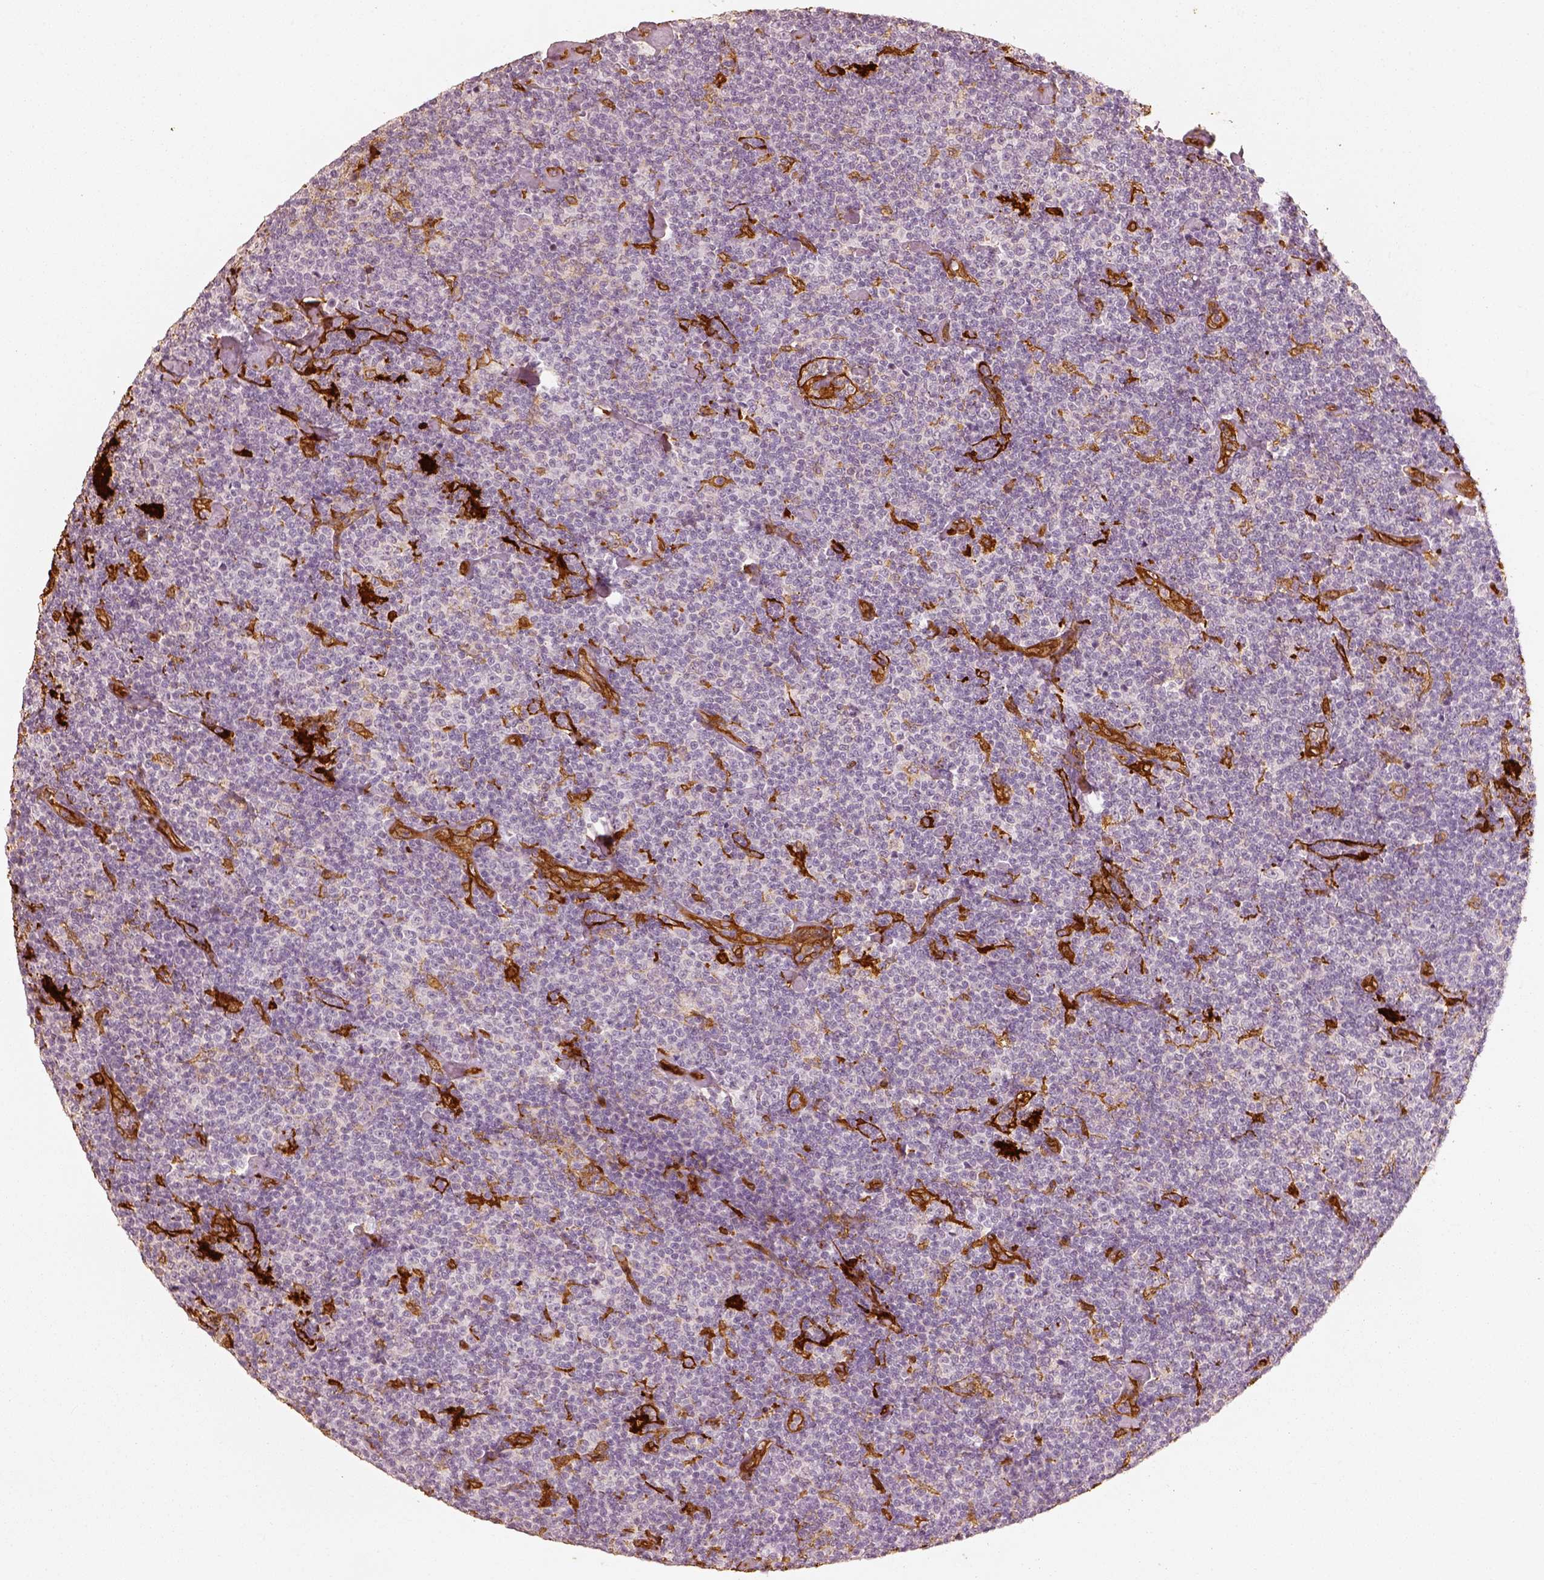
{"staining": {"intensity": "negative", "quantity": "none", "location": "none"}, "tissue": "lymphoma", "cell_type": "Tumor cells", "image_type": "cancer", "snomed": [{"axis": "morphology", "description": "Malignant lymphoma, non-Hodgkin's type, Low grade"}, {"axis": "topography", "description": "Lymph node"}], "caption": "Photomicrograph shows no significant protein staining in tumor cells of malignant lymphoma, non-Hodgkin's type (low-grade). (DAB immunohistochemistry (IHC) visualized using brightfield microscopy, high magnification).", "gene": "FSCN1", "patient": {"sex": "male", "age": 81}}